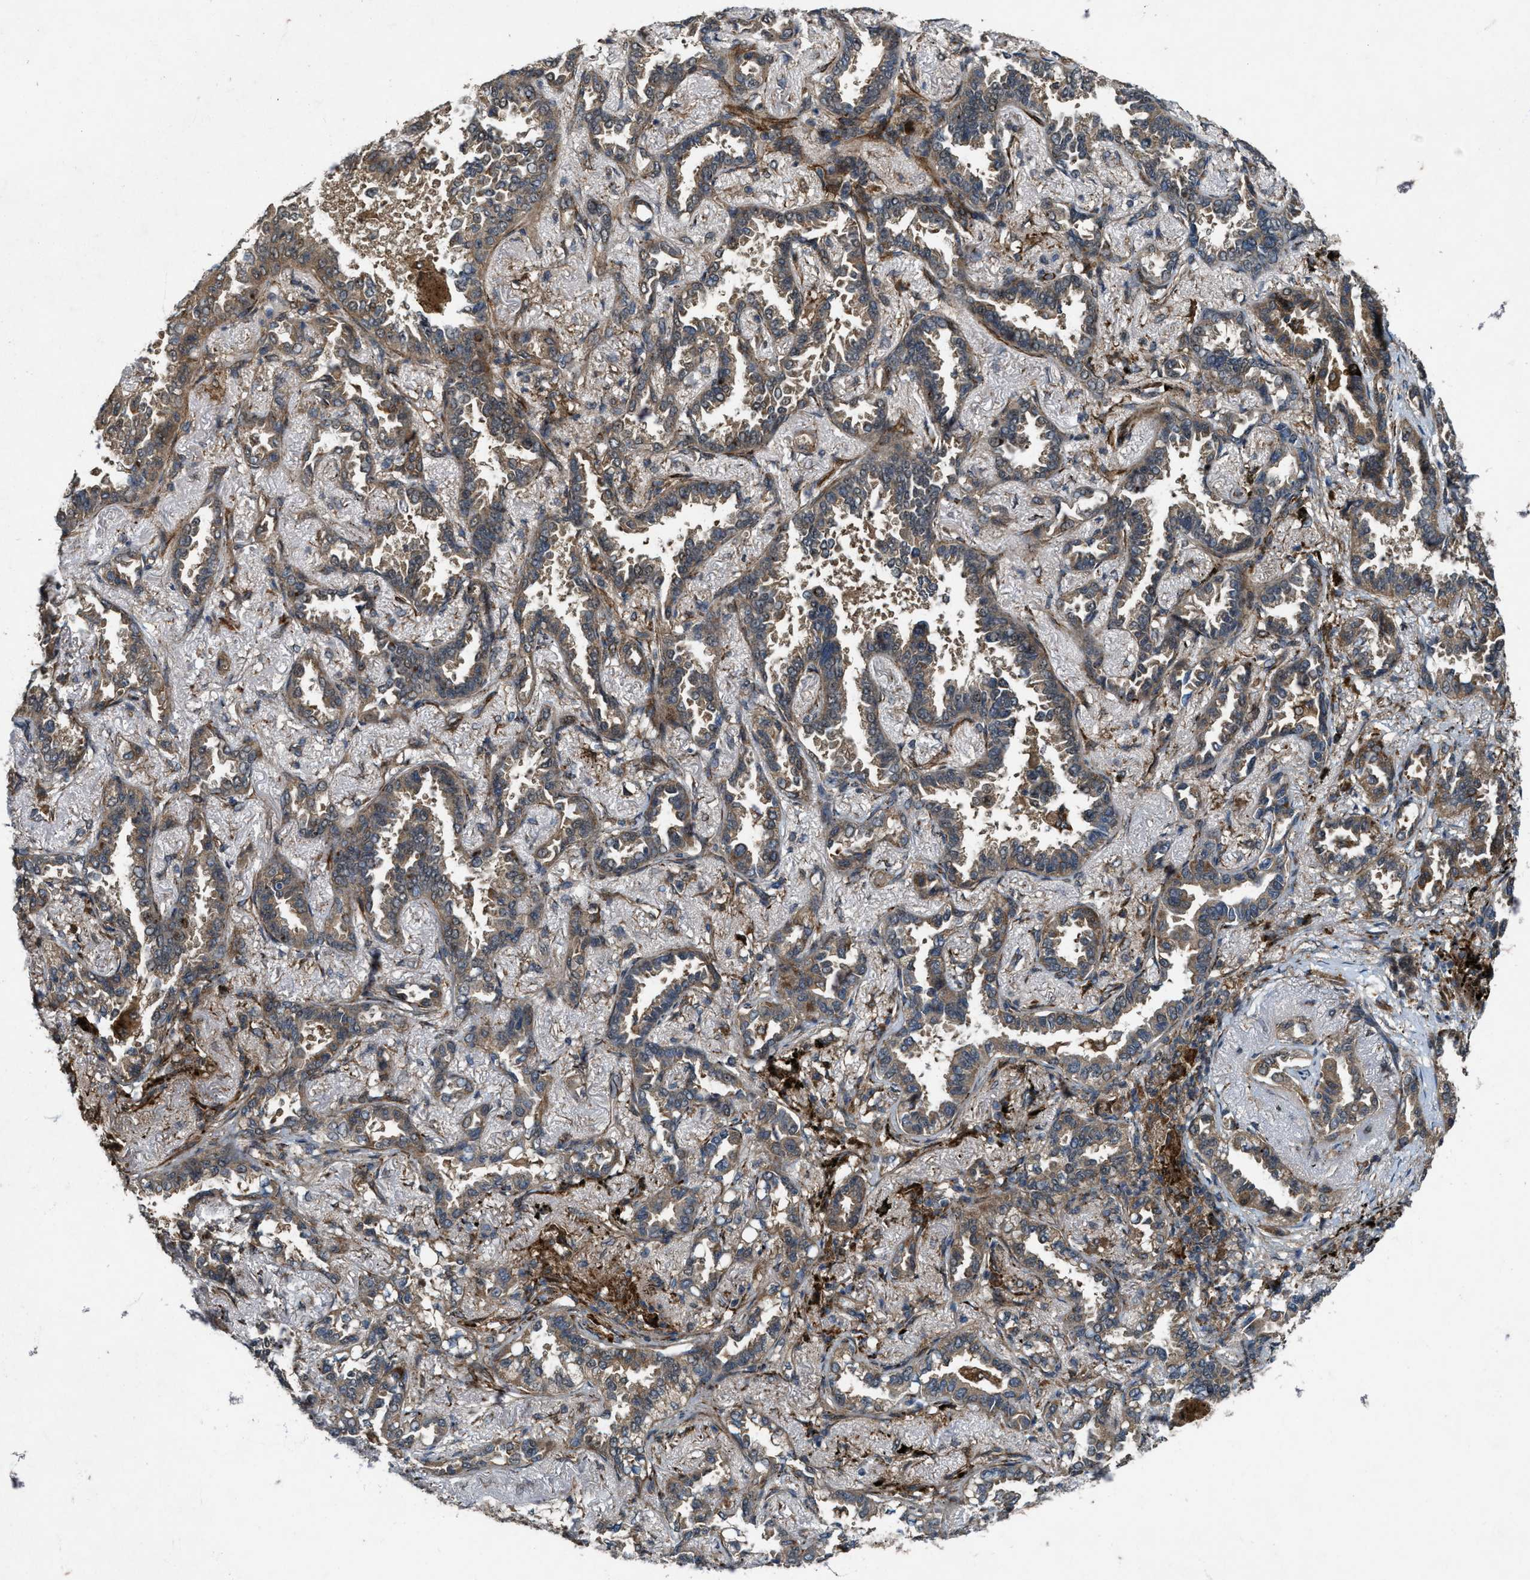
{"staining": {"intensity": "moderate", "quantity": ">75%", "location": "cytoplasmic/membranous"}, "tissue": "lung cancer", "cell_type": "Tumor cells", "image_type": "cancer", "snomed": [{"axis": "morphology", "description": "Adenocarcinoma, NOS"}, {"axis": "topography", "description": "Lung"}], "caption": "Immunohistochemistry (IHC) image of lung adenocarcinoma stained for a protein (brown), which exhibits medium levels of moderate cytoplasmic/membranous positivity in approximately >75% of tumor cells.", "gene": "LRRC72", "patient": {"sex": "male", "age": 59}}